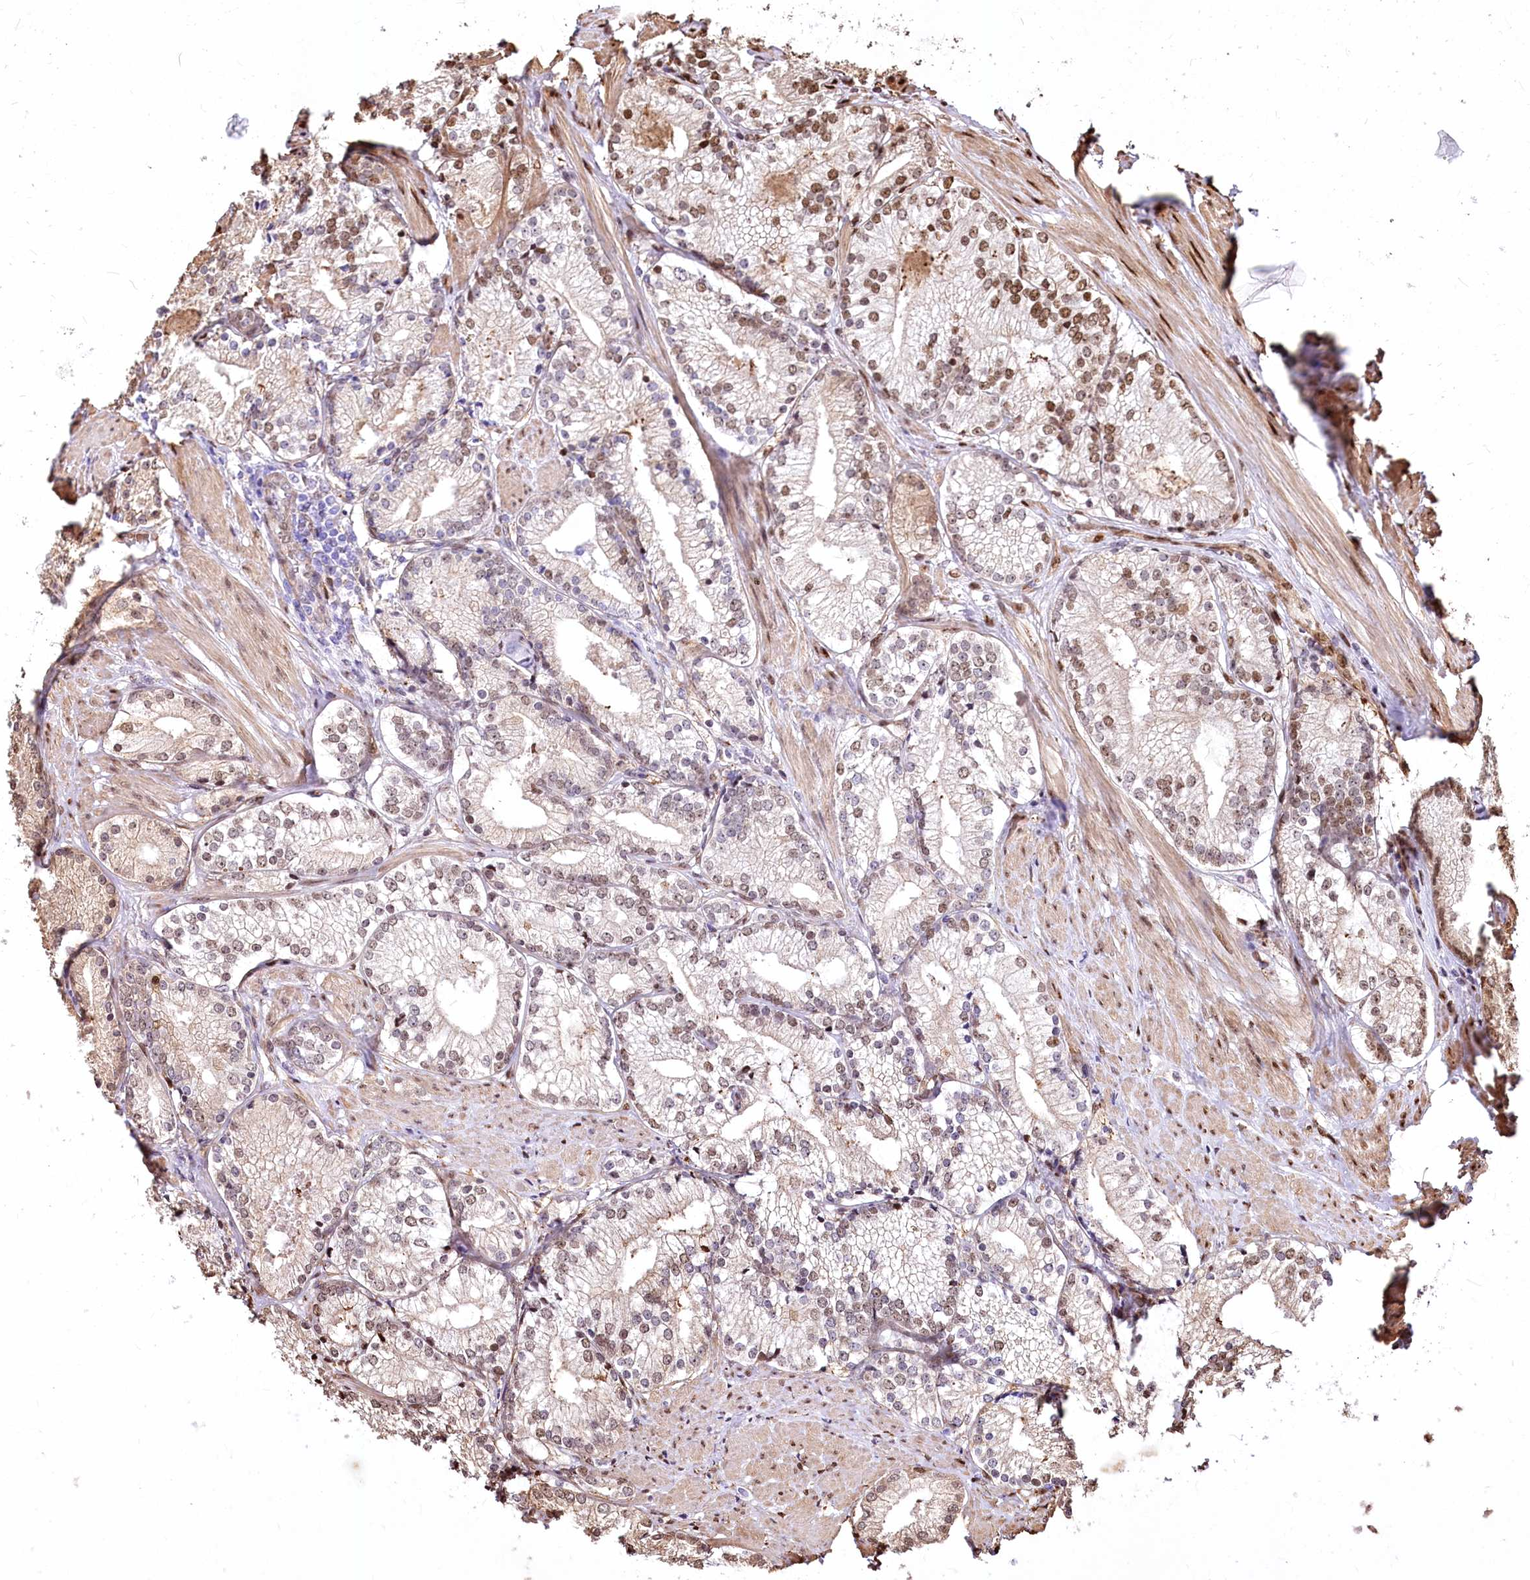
{"staining": {"intensity": "moderate", "quantity": "25%-75%", "location": "cytoplasmic/membranous,nuclear"}, "tissue": "prostate cancer", "cell_type": "Tumor cells", "image_type": "cancer", "snomed": [{"axis": "morphology", "description": "Adenocarcinoma, High grade"}, {"axis": "topography", "description": "Prostate"}], "caption": "Brown immunohistochemical staining in human prostate cancer (high-grade adenocarcinoma) exhibits moderate cytoplasmic/membranous and nuclear expression in about 25%-75% of tumor cells.", "gene": "PTMS", "patient": {"sex": "male", "age": 66}}